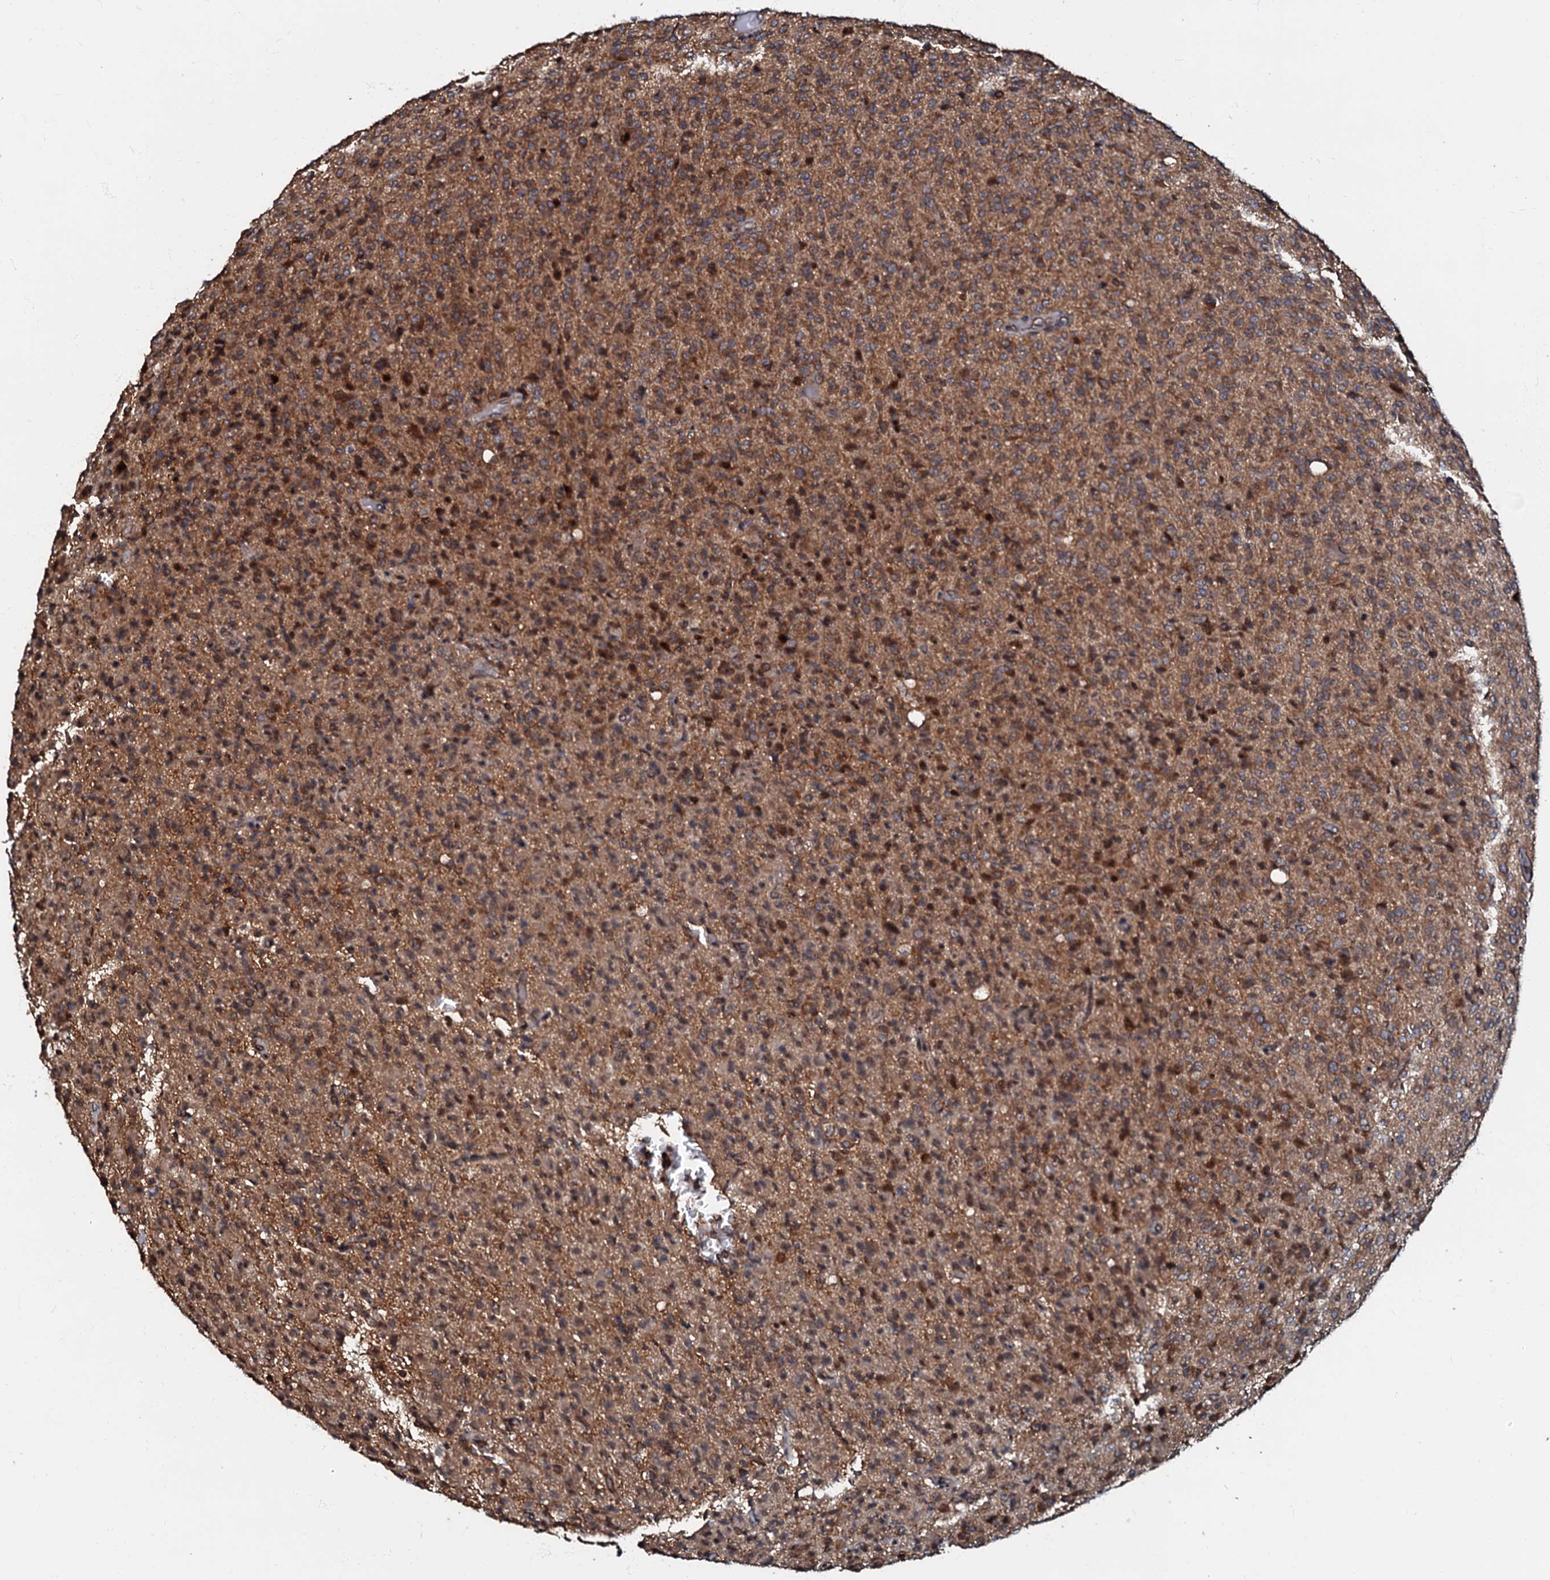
{"staining": {"intensity": "moderate", "quantity": "25%-75%", "location": "cytoplasmic/membranous"}, "tissue": "glioma", "cell_type": "Tumor cells", "image_type": "cancer", "snomed": [{"axis": "morphology", "description": "Glioma, malignant, High grade"}, {"axis": "topography", "description": "Brain"}], "caption": "Approximately 25%-75% of tumor cells in human malignant high-grade glioma exhibit moderate cytoplasmic/membranous protein staining as visualized by brown immunohistochemical staining.", "gene": "OSBP", "patient": {"sex": "female", "age": 57}}